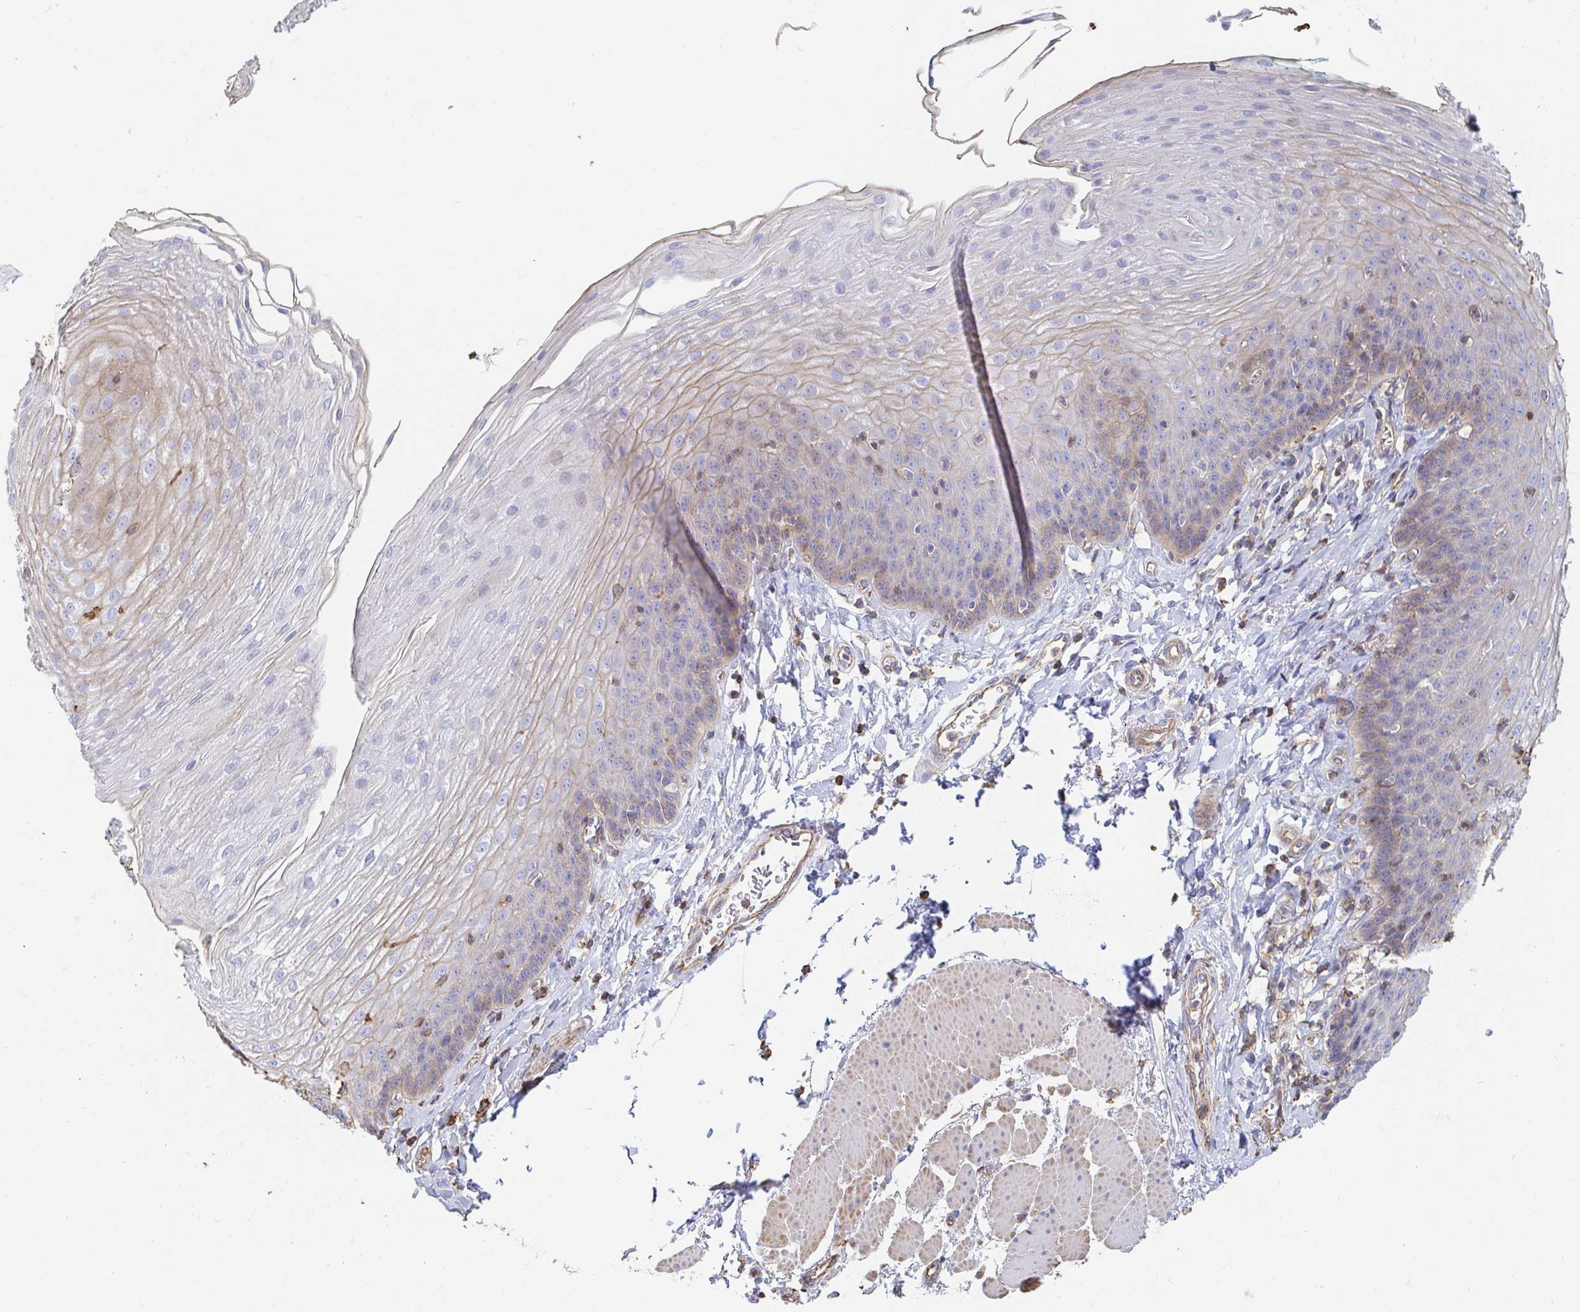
{"staining": {"intensity": "weak", "quantity": "25%-75%", "location": "cytoplasmic/membranous"}, "tissue": "esophagus", "cell_type": "Squamous epithelial cells", "image_type": "normal", "snomed": [{"axis": "morphology", "description": "Normal tissue, NOS"}, {"axis": "topography", "description": "Esophagus"}], "caption": "Weak cytoplasmic/membranous protein positivity is appreciated in approximately 25%-75% of squamous epithelial cells in esophagus.", "gene": "PTPN14", "patient": {"sex": "female", "age": 81}}